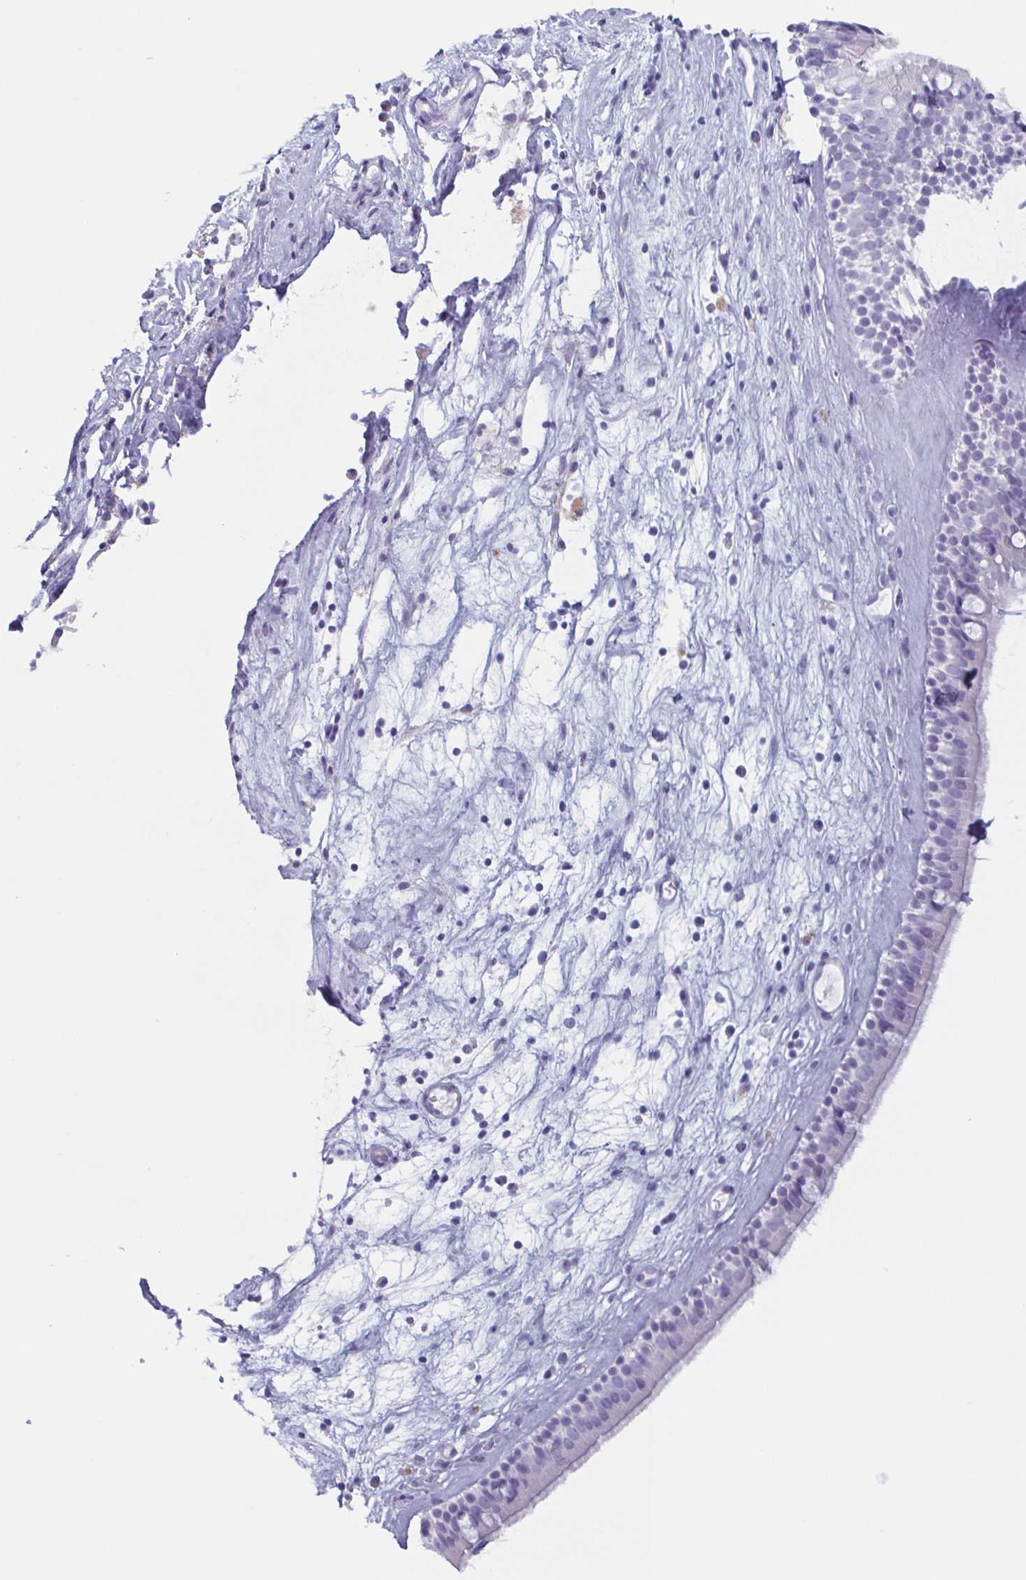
{"staining": {"intensity": "negative", "quantity": "none", "location": "none"}, "tissue": "nasopharynx", "cell_type": "Respiratory epithelial cells", "image_type": "normal", "snomed": [{"axis": "morphology", "description": "Normal tissue, NOS"}, {"axis": "topography", "description": "Nasopharynx"}], "caption": "There is no significant positivity in respiratory epithelial cells of nasopharynx. Brightfield microscopy of immunohistochemistry stained with DAB (brown) and hematoxylin (blue), captured at high magnification.", "gene": "LYRM2", "patient": {"sex": "male", "age": 68}}